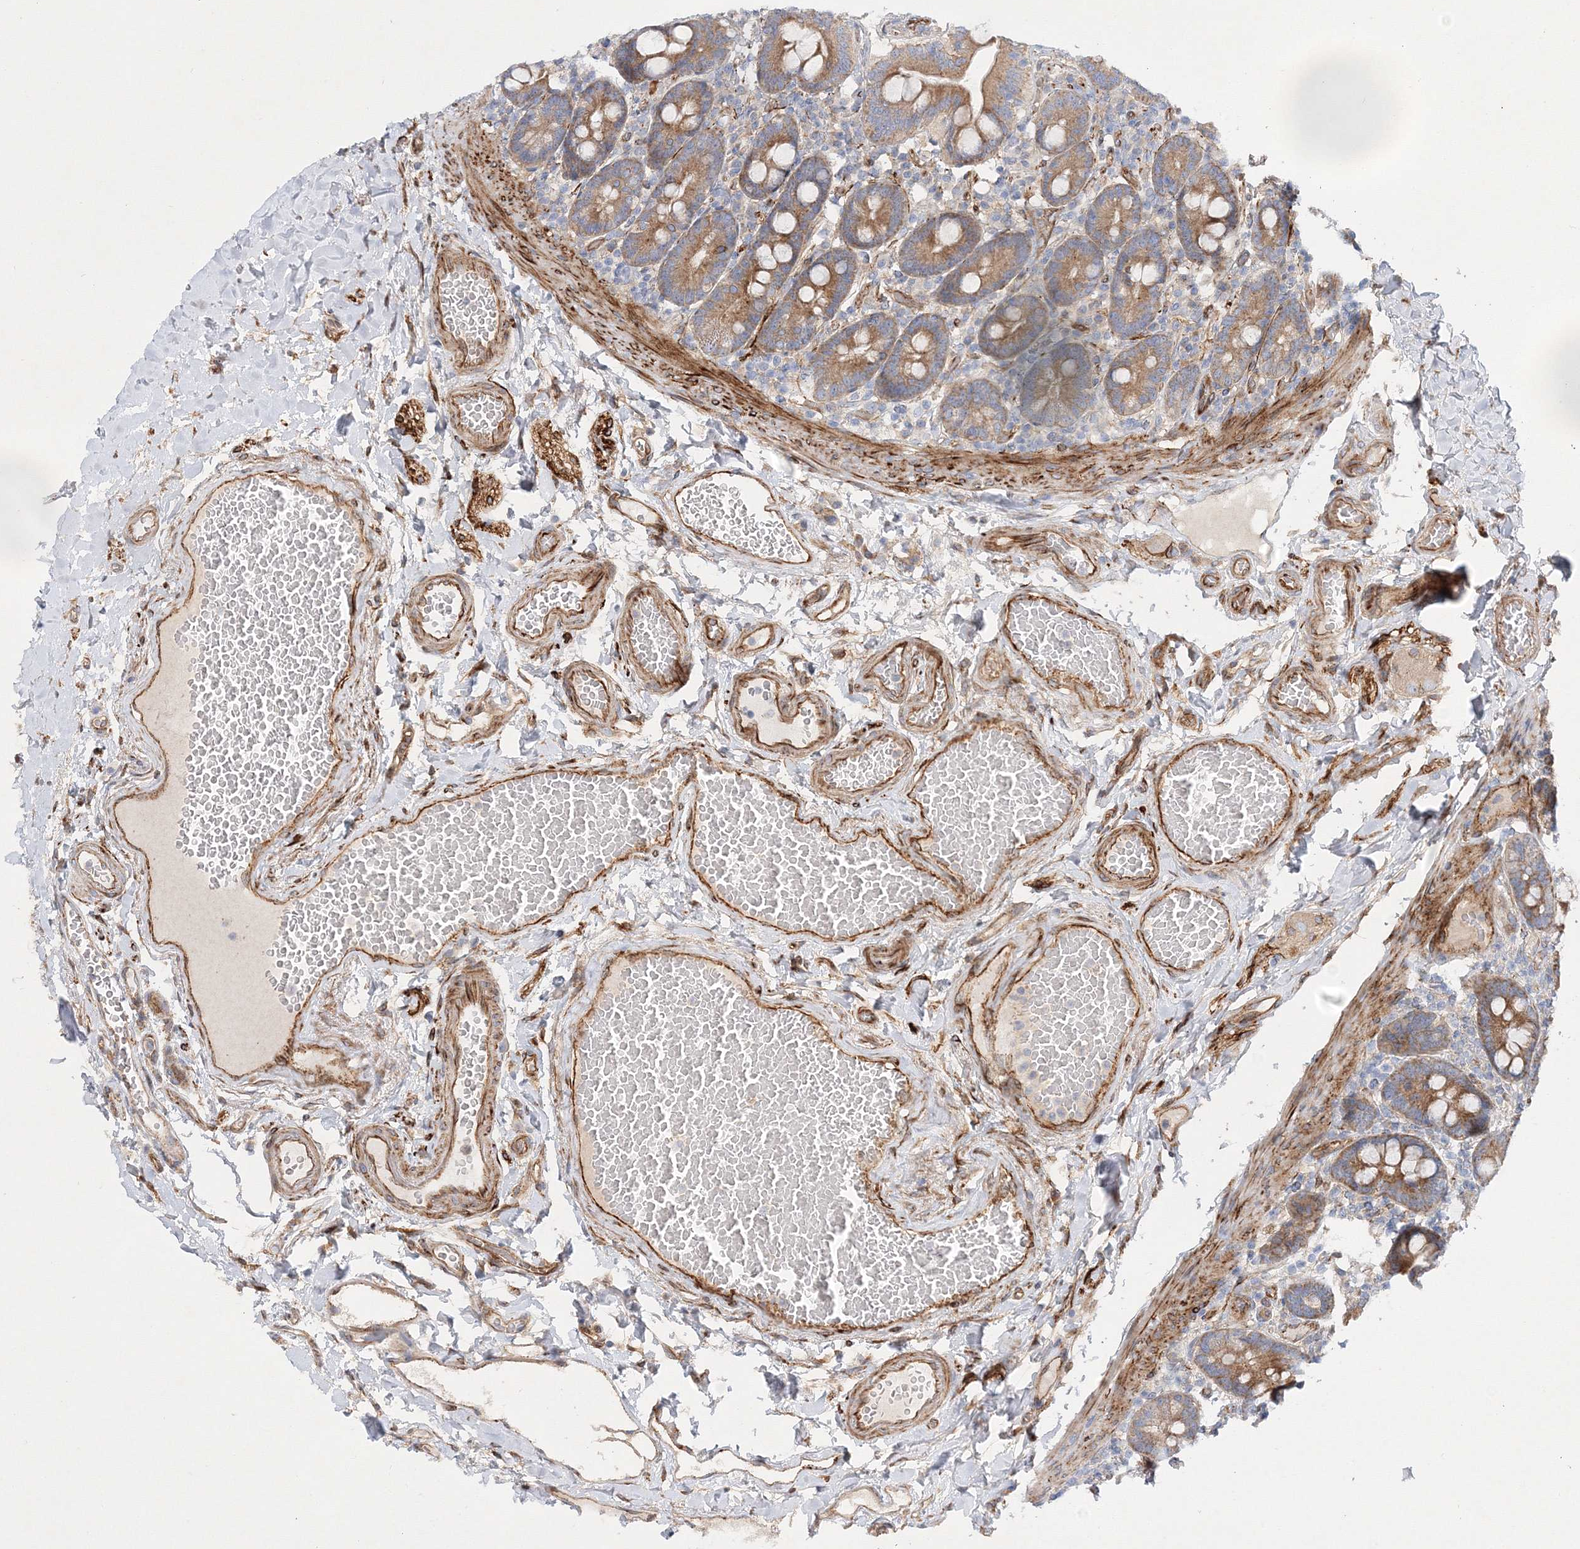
{"staining": {"intensity": "moderate", "quantity": ">75%", "location": "cytoplasmic/membranous"}, "tissue": "duodenum", "cell_type": "Glandular cells", "image_type": "normal", "snomed": [{"axis": "morphology", "description": "Normal tissue, NOS"}, {"axis": "topography", "description": "Duodenum"}], "caption": "Duodenum stained with DAB IHC displays medium levels of moderate cytoplasmic/membranous staining in about >75% of glandular cells.", "gene": "ZFYVE16", "patient": {"sex": "male", "age": 54}}